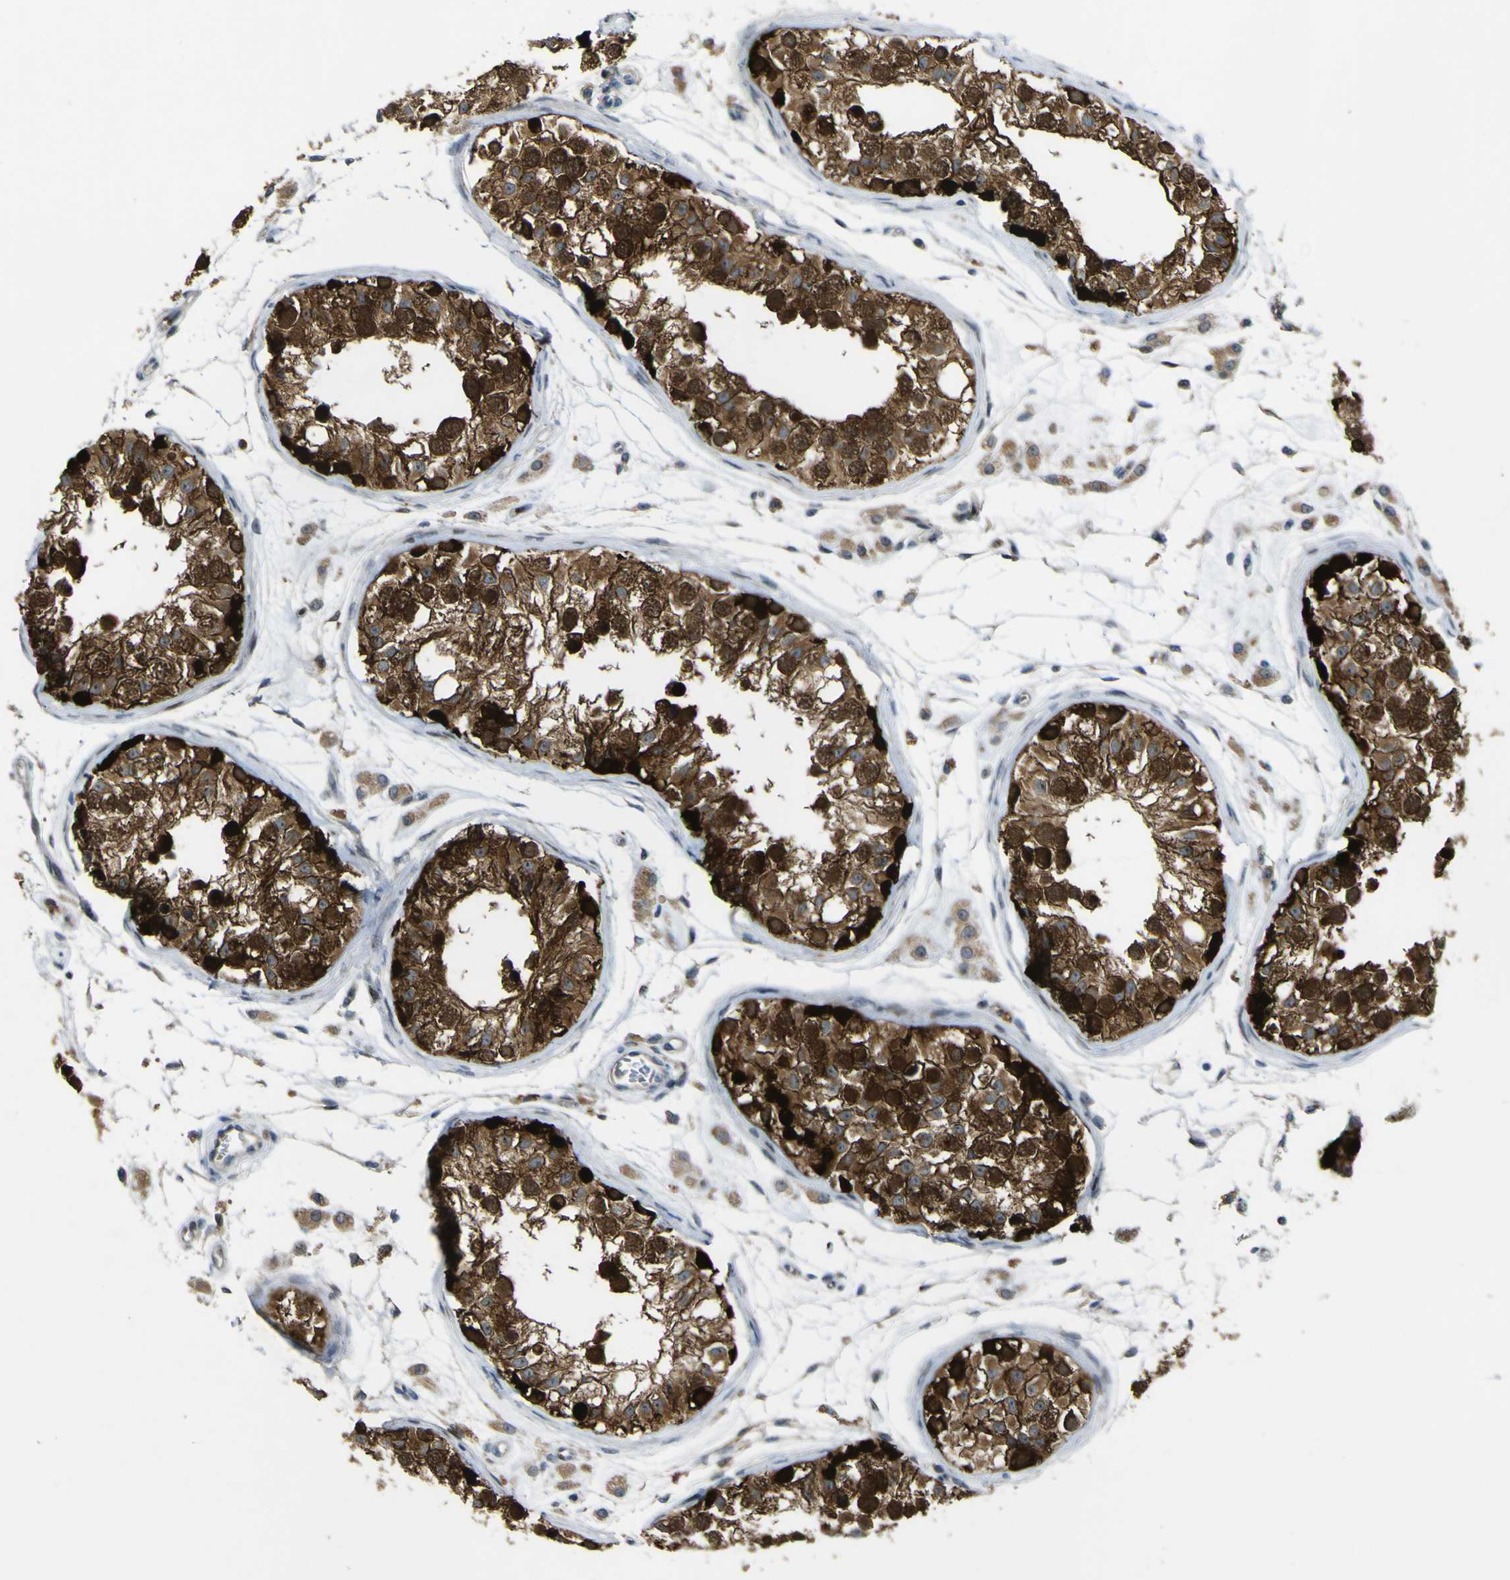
{"staining": {"intensity": "strong", "quantity": ">75%", "location": "cytoplasmic/membranous,nuclear"}, "tissue": "testis", "cell_type": "Cells in seminiferous ducts", "image_type": "normal", "snomed": [{"axis": "morphology", "description": "Normal tissue, NOS"}, {"axis": "morphology", "description": "Adenocarcinoma, metastatic, NOS"}, {"axis": "topography", "description": "Testis"}], "caption": "Immunohistochemical staining of unremarkable human testis demonstrates strong cytoplasmic/membranous,nuclear protein staining in about >75% of cells in seminiferous ducts. The staining was performed using DAB to visualize the protein expression in brown, while the nuclei were stained in blue with hematoxylin (Magnification: 20x).", "gene": "LBHD1", "patient": {"sex": "male", "age": 26}}